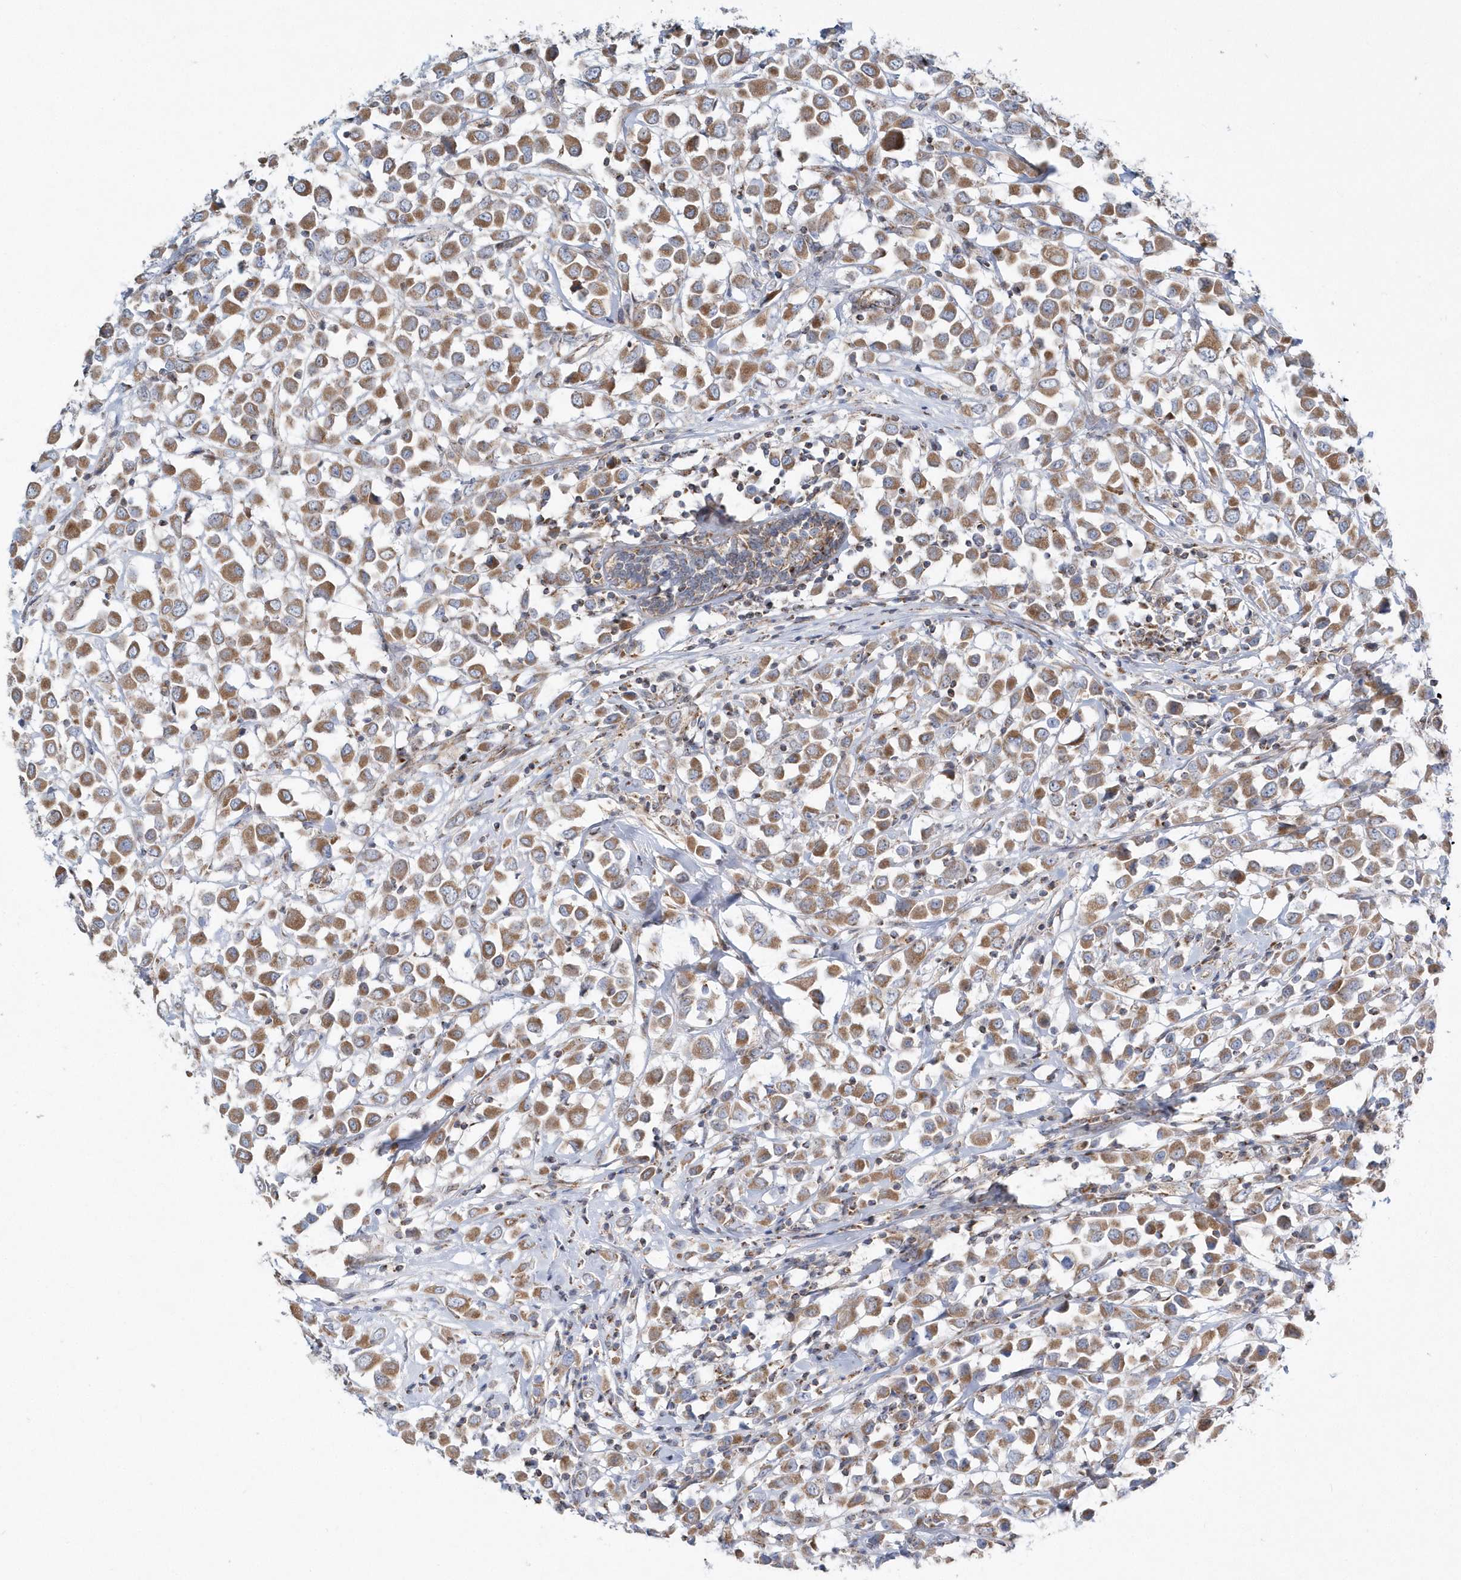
{"staining": {"intensity": "moderate", "quantity": ">75%", "location": "cytoplasmic/membranous"}, "tissue": "breast cancer", "cell_type": "Tumor cells", "image_type": "cancer", "snomed": [{"axis": "morphology", "description": "Duct carcinoma"}, {"axis": "topography", "description": "Breast"}], "caption": "Immunohistochemical staining of human breast invasive ductal carcinoma displays medium levels of moderate cytoplasmic/membranous expression in about >75% of tumor cells. The staining was performed using DAB, with brown indicating positive protein expression. Nuclei are stained blue with hematoxylin.", "gene": "OPA1", "patient": {"sex": "female", "age": 61}}